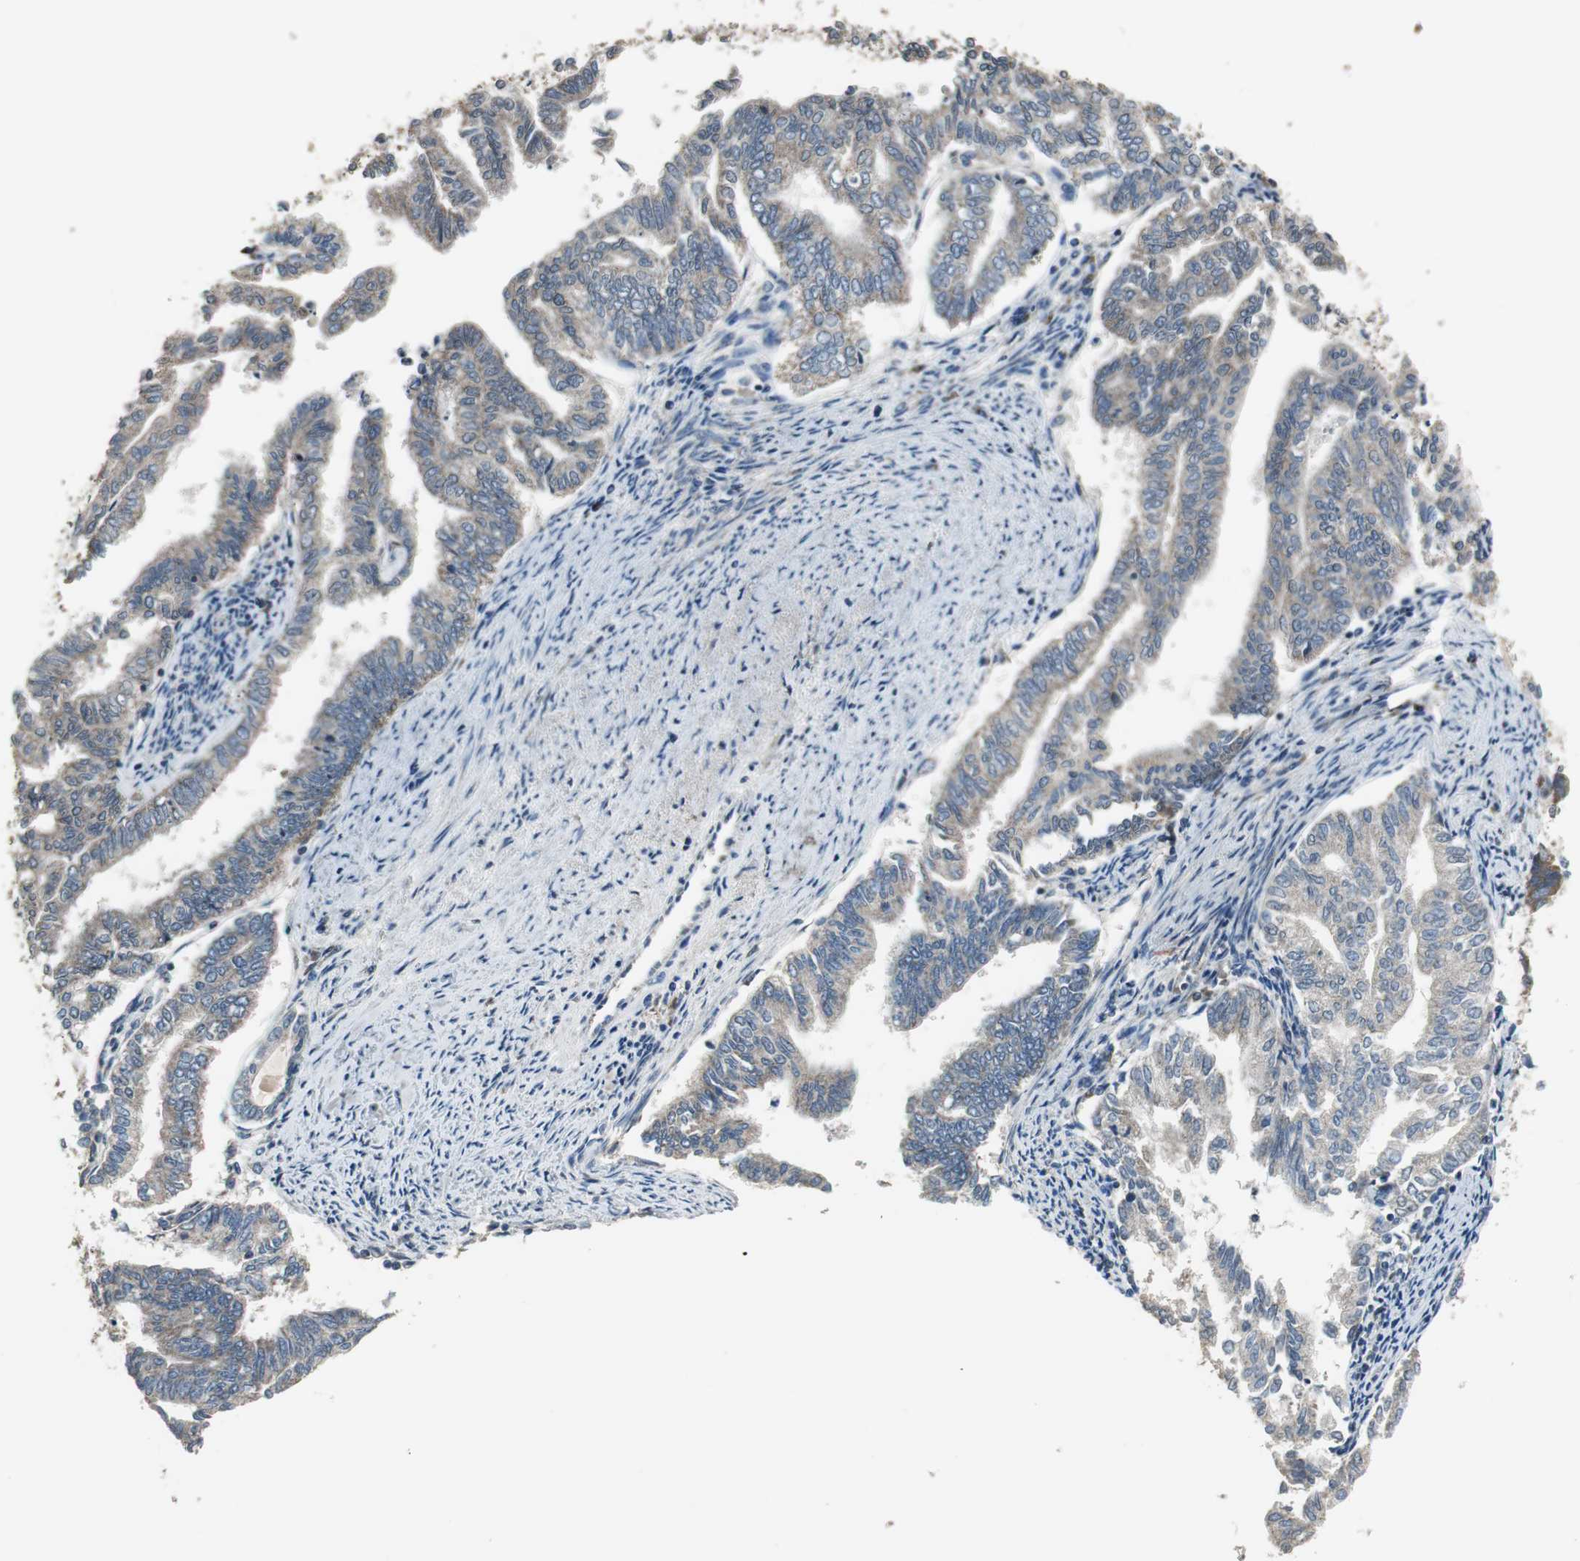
{"staining": {"intensity": "weak", "quantity": ">75%", "location": "cytoplasmic/membranous"}, "tissue": "endometrial cancer", "cell_type": "Tumor cells", "image_type": "cancer", "snomed": [{"axis": "morphology", "description": "Adenocarcinoma, NOS"}, {"axis": "topography", "description": "Endometrium"}], "caption": "Weak cytoplasmic/membranous protein expression is present in approximately >75% of tumor cells in endometrial cancer. The protein is stained brown, and the nuclei are stained in blue (DAB IHC with brightfield microscopy, high magnification).", "gene": "MSTO1", "patient": {"sex": "female", "age": 79}}